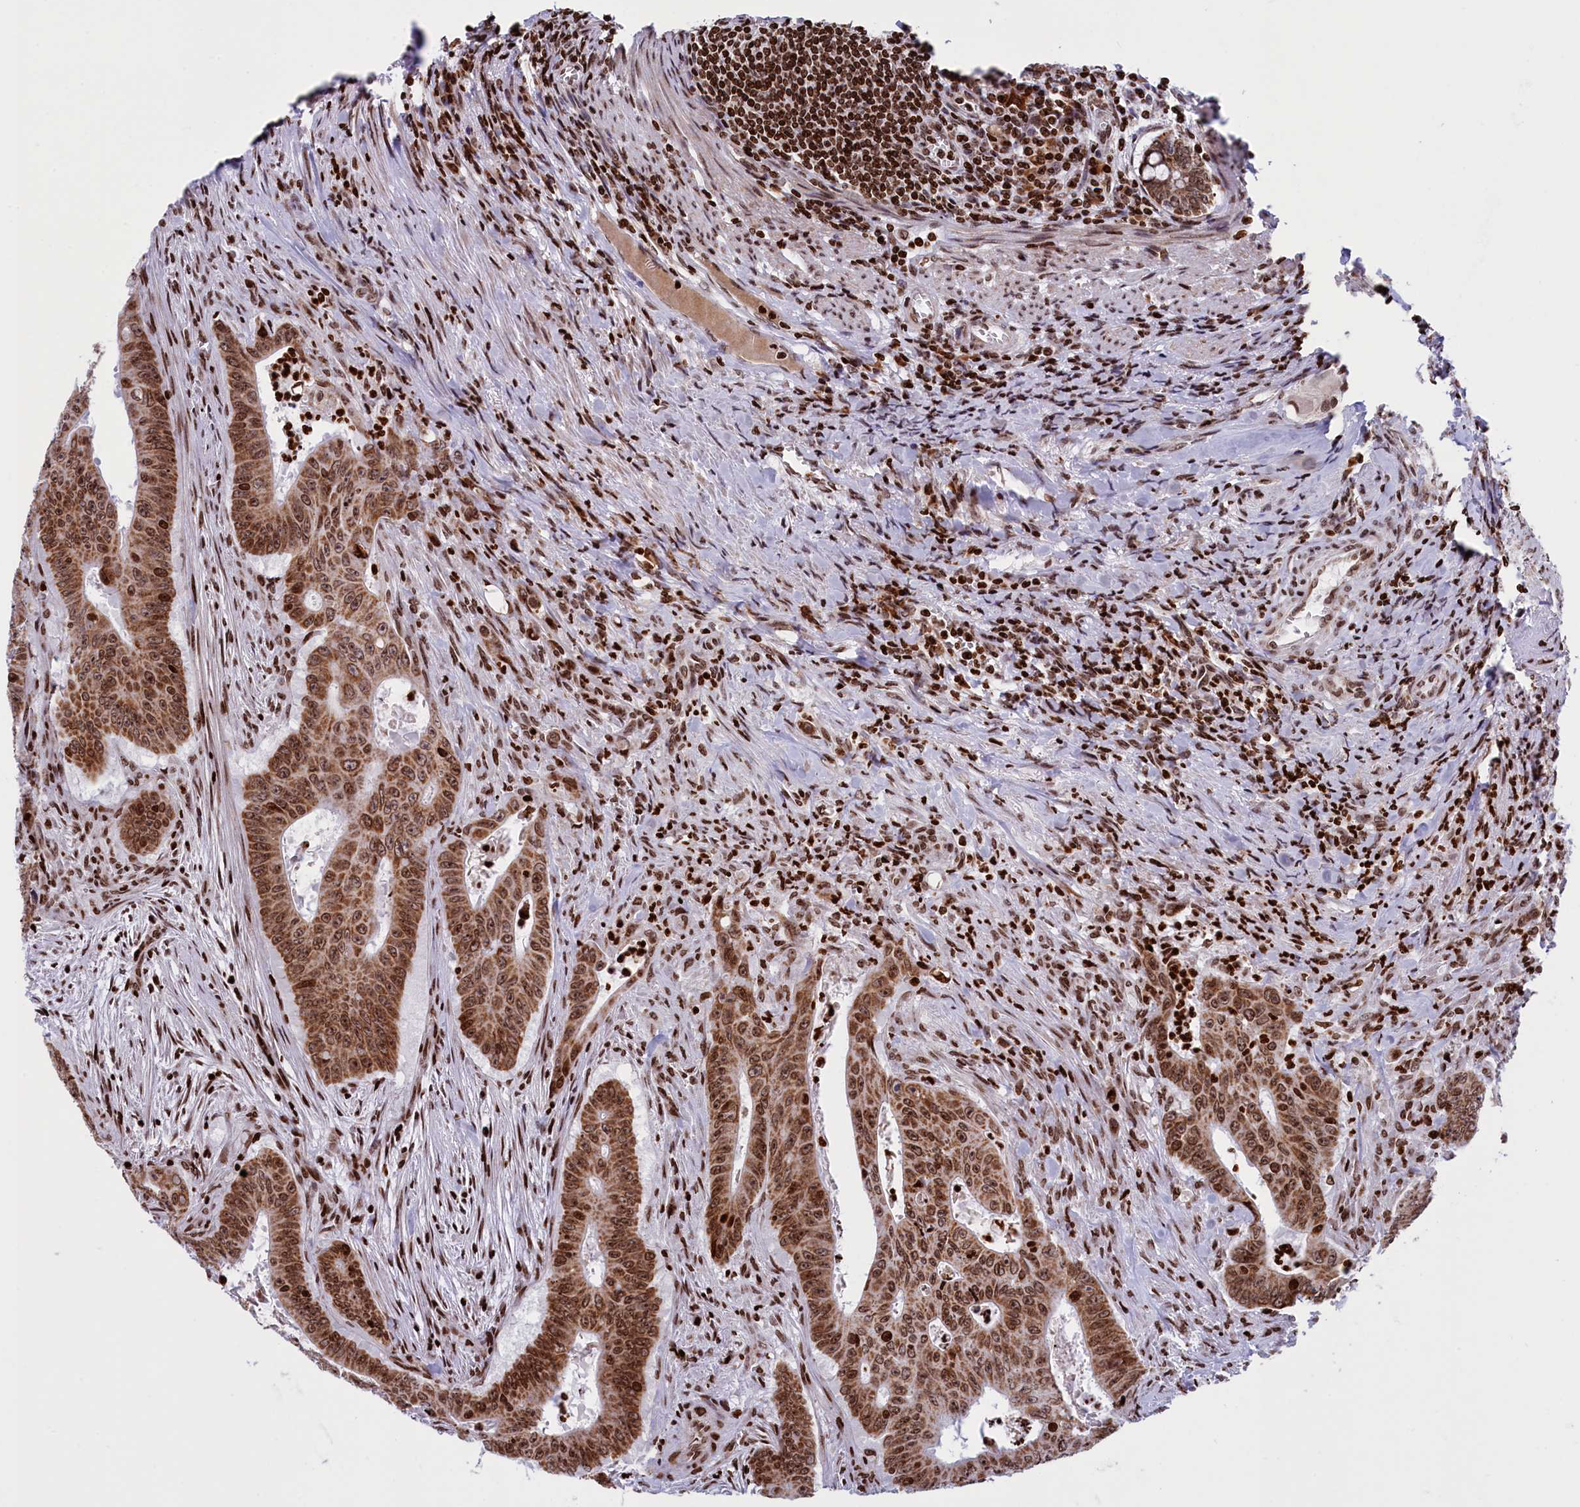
{"staining": {"intensity": "moderate", "quantity": ">75%", "location": "cytoplasmic/membranous,nuclear"}, "tissue": "colorectal cancer", "cell_type": "Tumor cells", "image_type": "cancer", "snomed": [{"axis": "morphology", "description": "Adenocarcinoma, NOS"}, {"axis": "topography", "description": "Rectum"}], "caption": "About >75% of tumor cells in colorectal adenocarcinoma show moderate cytoplasmic/membranous and nuclear protein staining as visualized by brown immunohistochemical staining.", "gene": "TIMM29", "patient": {"sex": "female", "age": 75}}